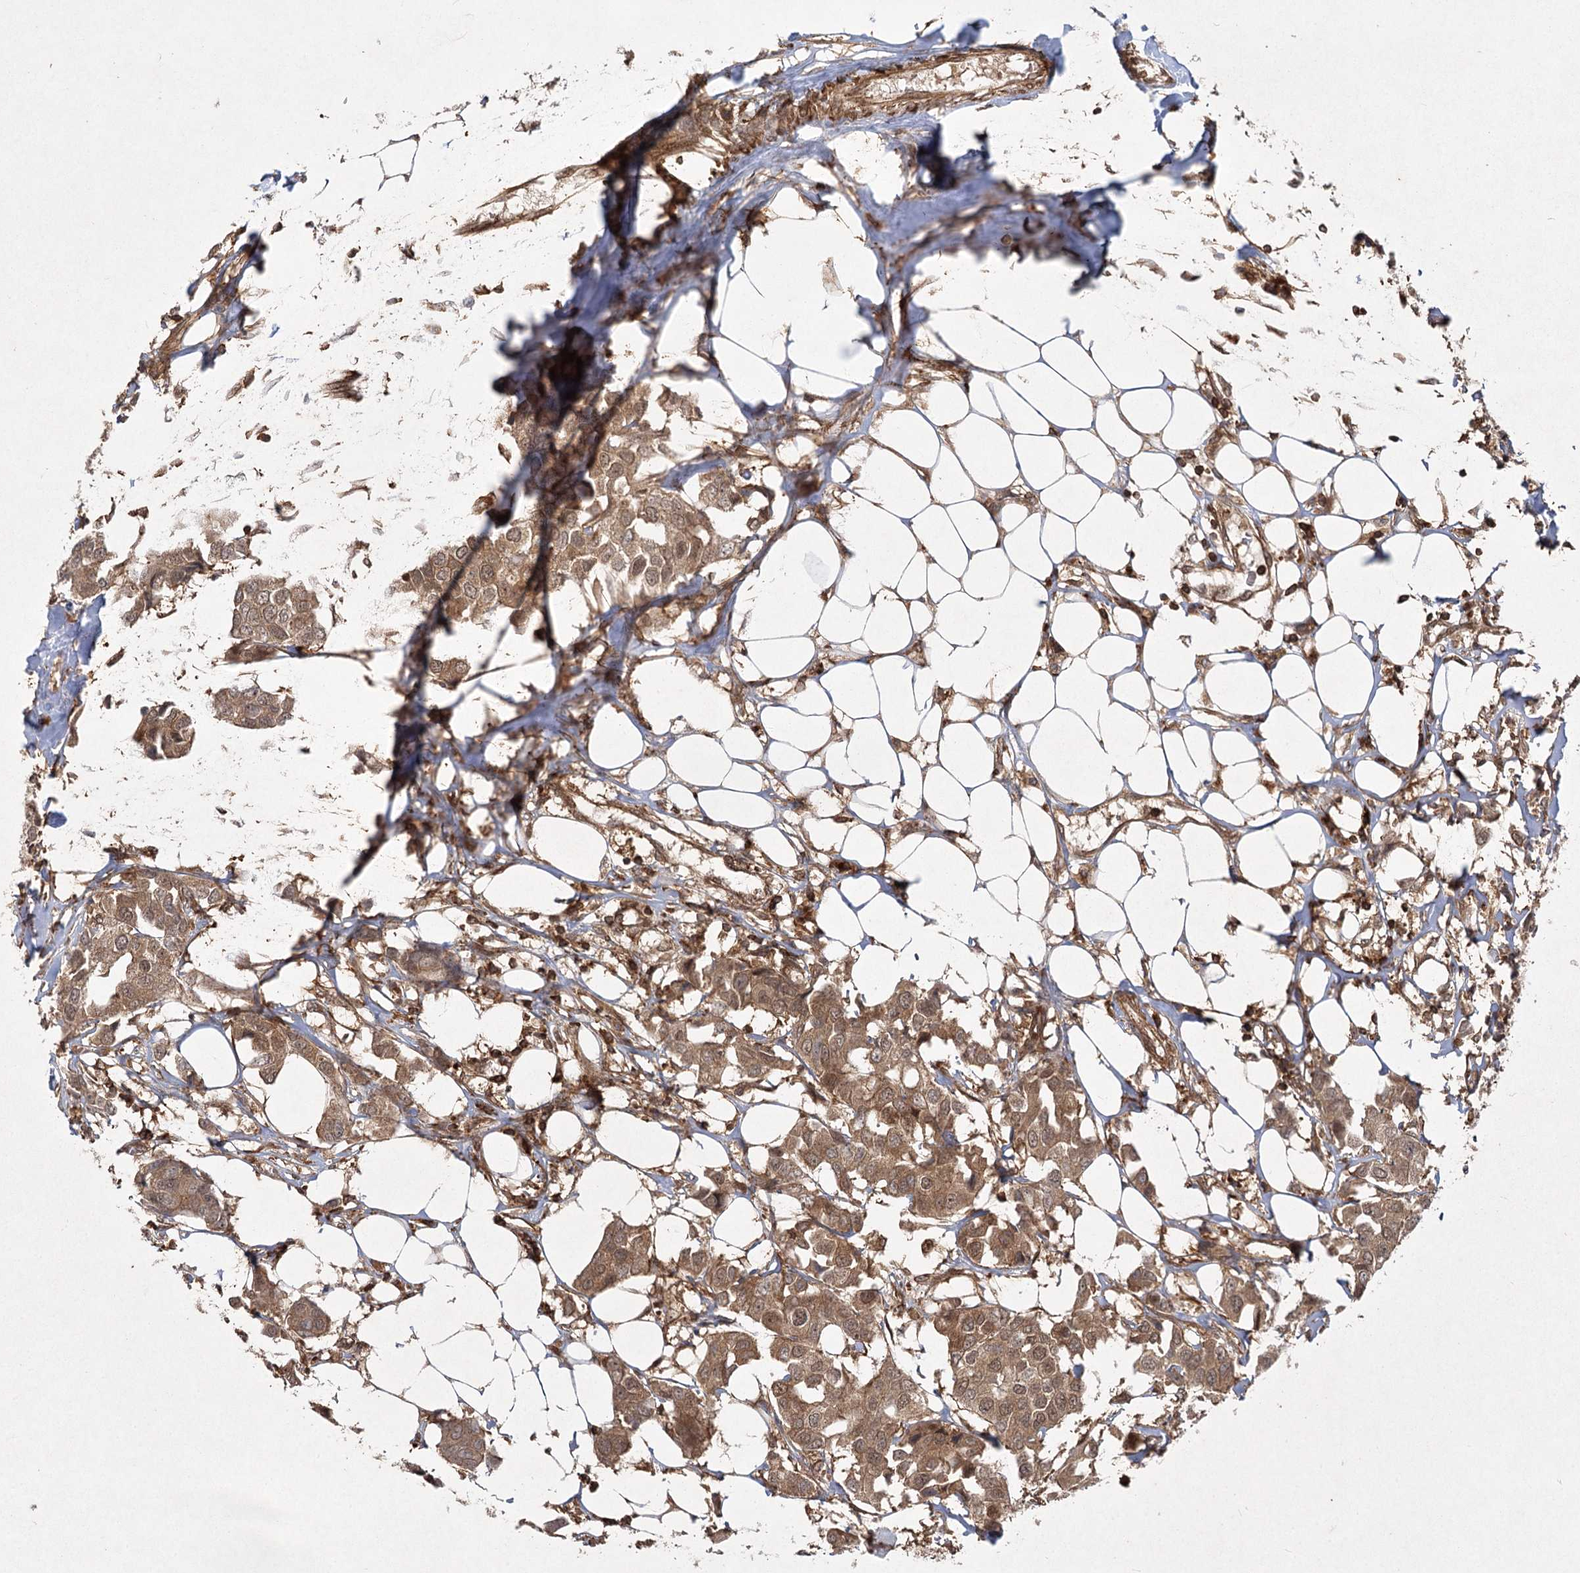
{"staining": {"intensity": "moderate", "quantity": ">75%", "location": "cytoplasmic/membranous,nuclear"}, "tissue": "breast cancer", "cell_type": "Tumor cells", "image_type": "cancer", "snomed": [{"axis": "morphology", "description": "Duct carcinoma"}, {"axis": "topography", "description": "Breast"}], "caption": "Moderate cytoplasmic/membranous and nuclear staining for a protein is identified in approximately >75% of tumor cells of breast cancer using immunohistochemistry (IHC).", "gene": "MDFIC", "patient": {"sex": "female", "age": 80}}